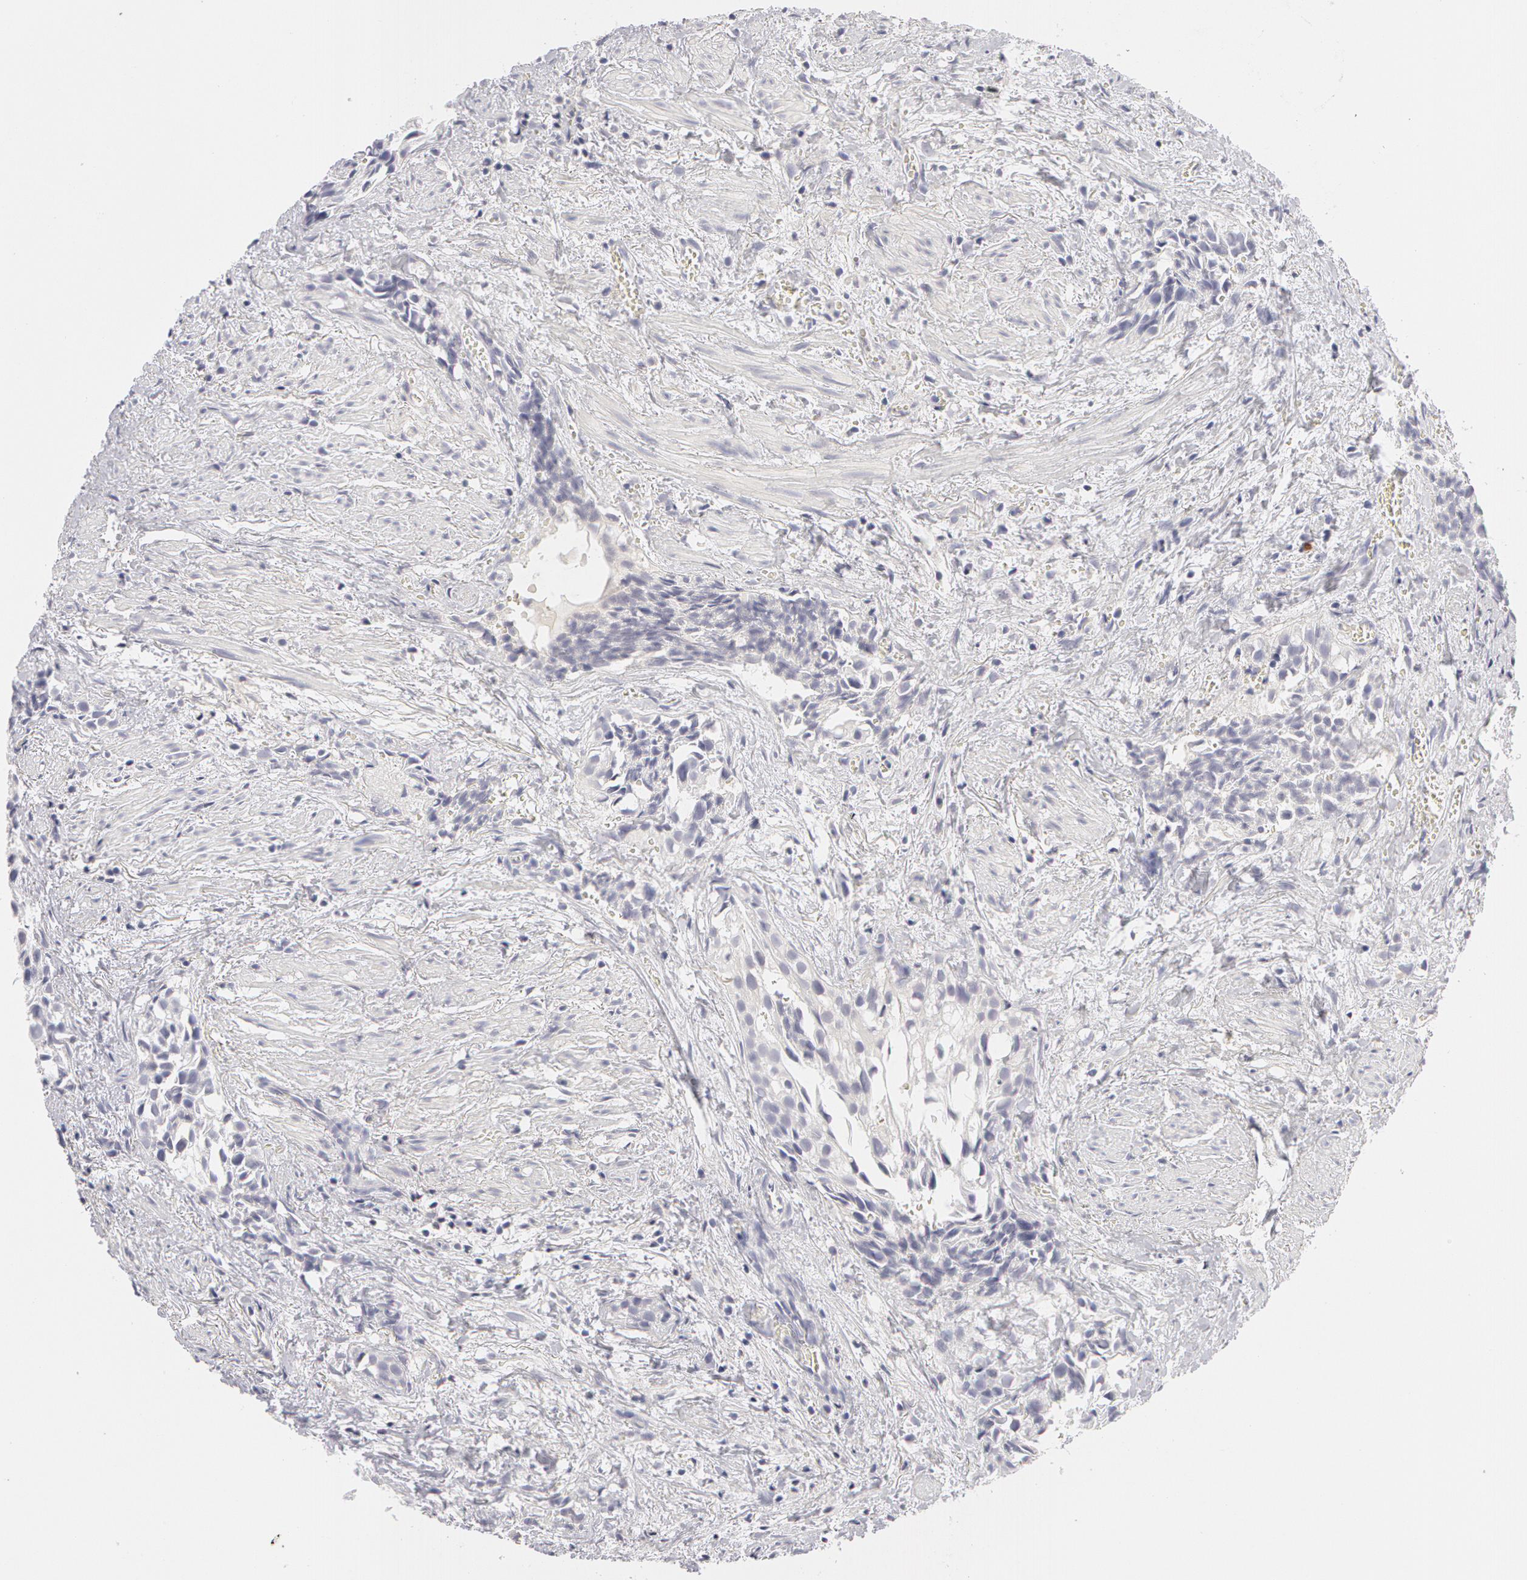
{"staining": {"intensity": "negative", "quantity": "none", "location": "none"}, "tissue": "urothelial cancer", "cell_type": "Tumor cells", "image_type": "cancer", "snomed": [{"axis": "morphology", "description": "Urothelial carcinoma, High grade"}, {"axis": "topography", "description": "Urinary bladder"}], "caption": "Human high-grade urothelial carcinoma stained for a protein using immunohistochemistry exhibits no expression in tumor cells.", "gene": "ABCB1", "patient": {"sex": "female", "age": 78}}